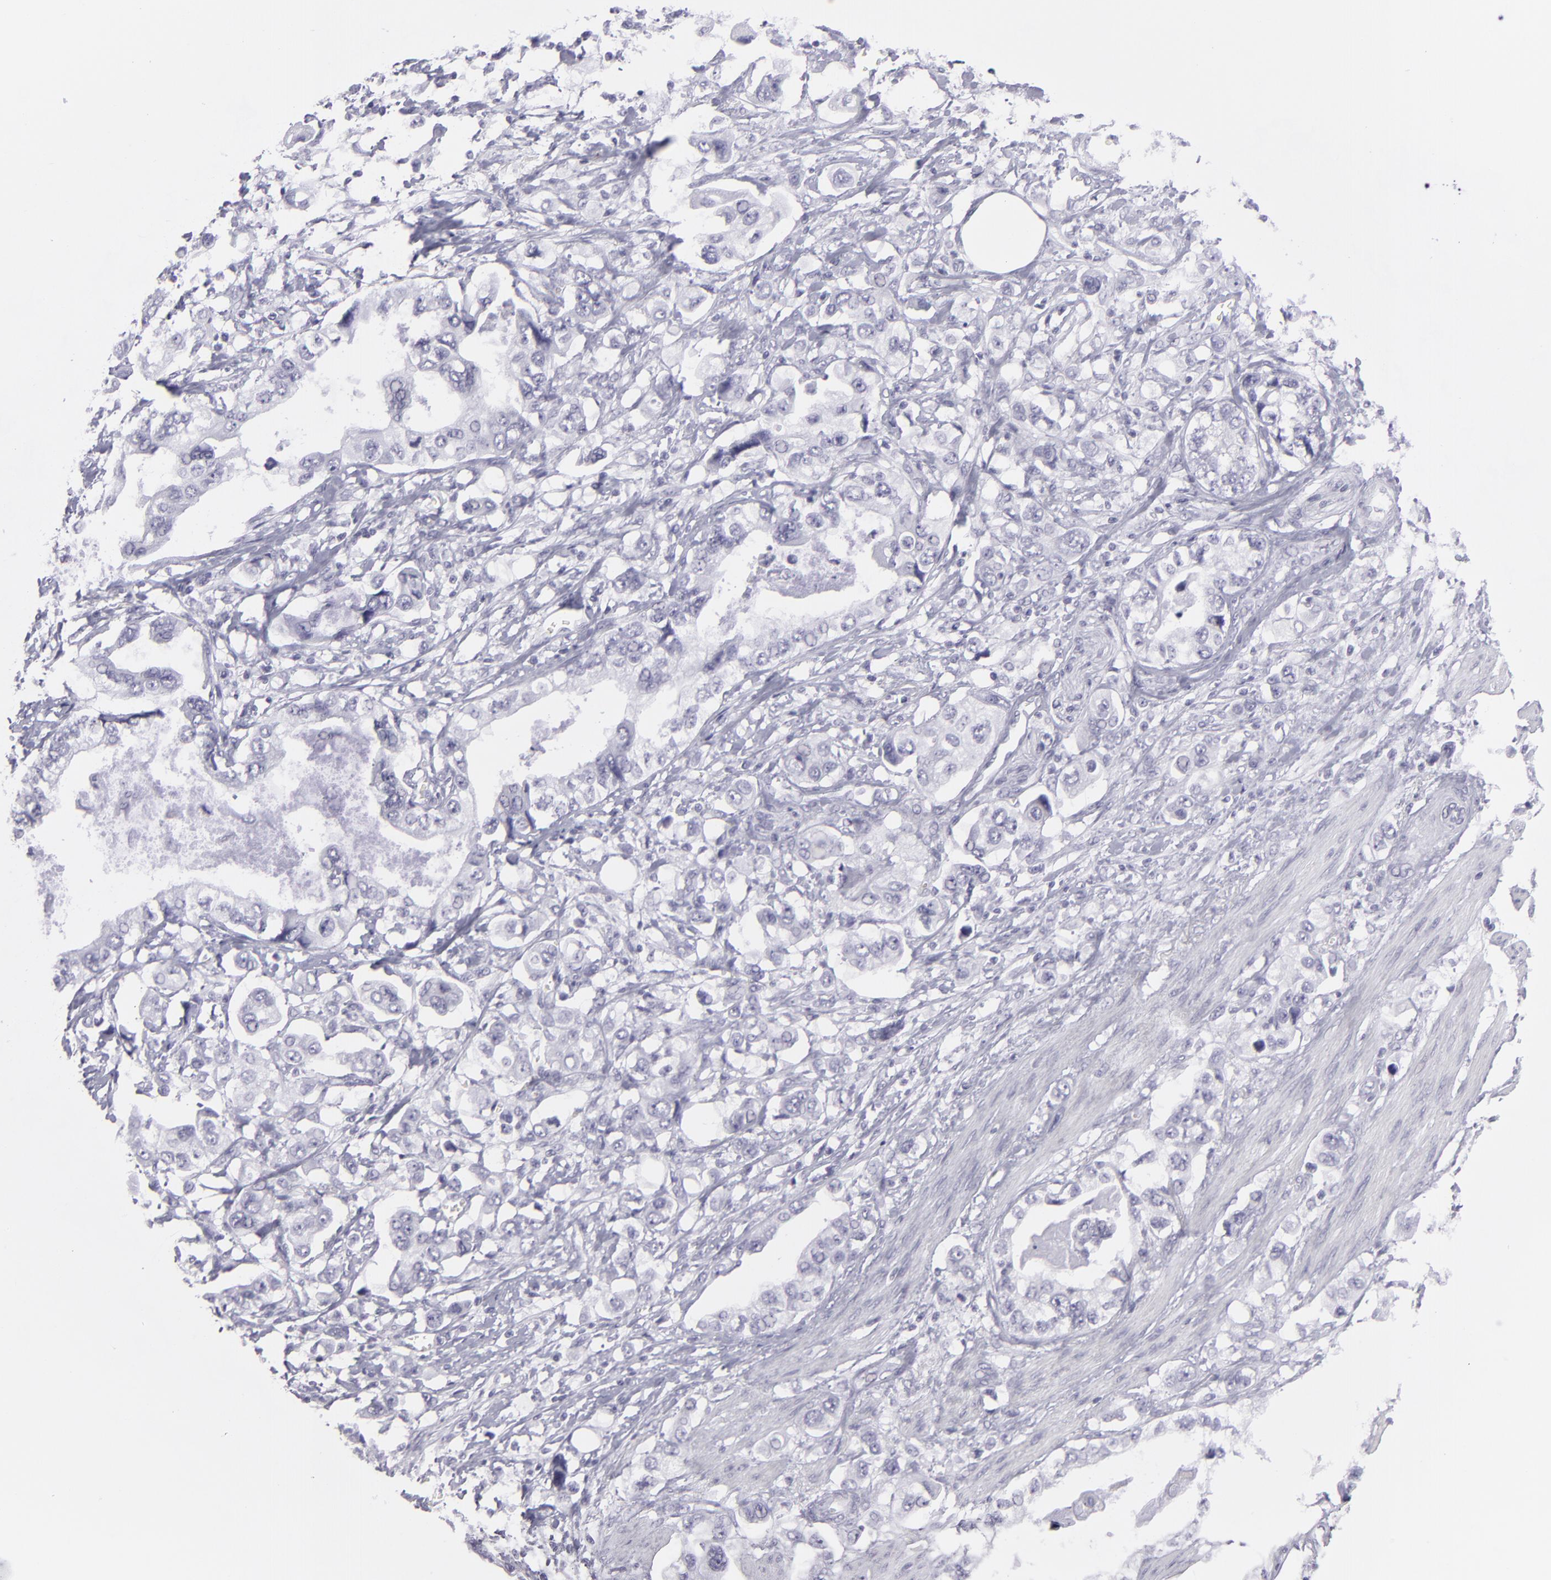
{"staining": {"intensity": "negative", "quantity": "none", "location": "none"}, "tissue": "stomach cancer", "cell_type": "Tumor cells", "image_type": "cancer", "snomed": [{"axis": "morphology", "description": "Adenocarcinoma, NOS"}, {"axis": "topography", "description": "Pancreas"}, {"axis": "topography", "description": "Stomach, upper"}], "caption": "Tumor cells show no significant positivity in stomach cancer (adenocarcinoma).", "gene": "DLG4", "patient": {"sex": "male", "age": 77}}